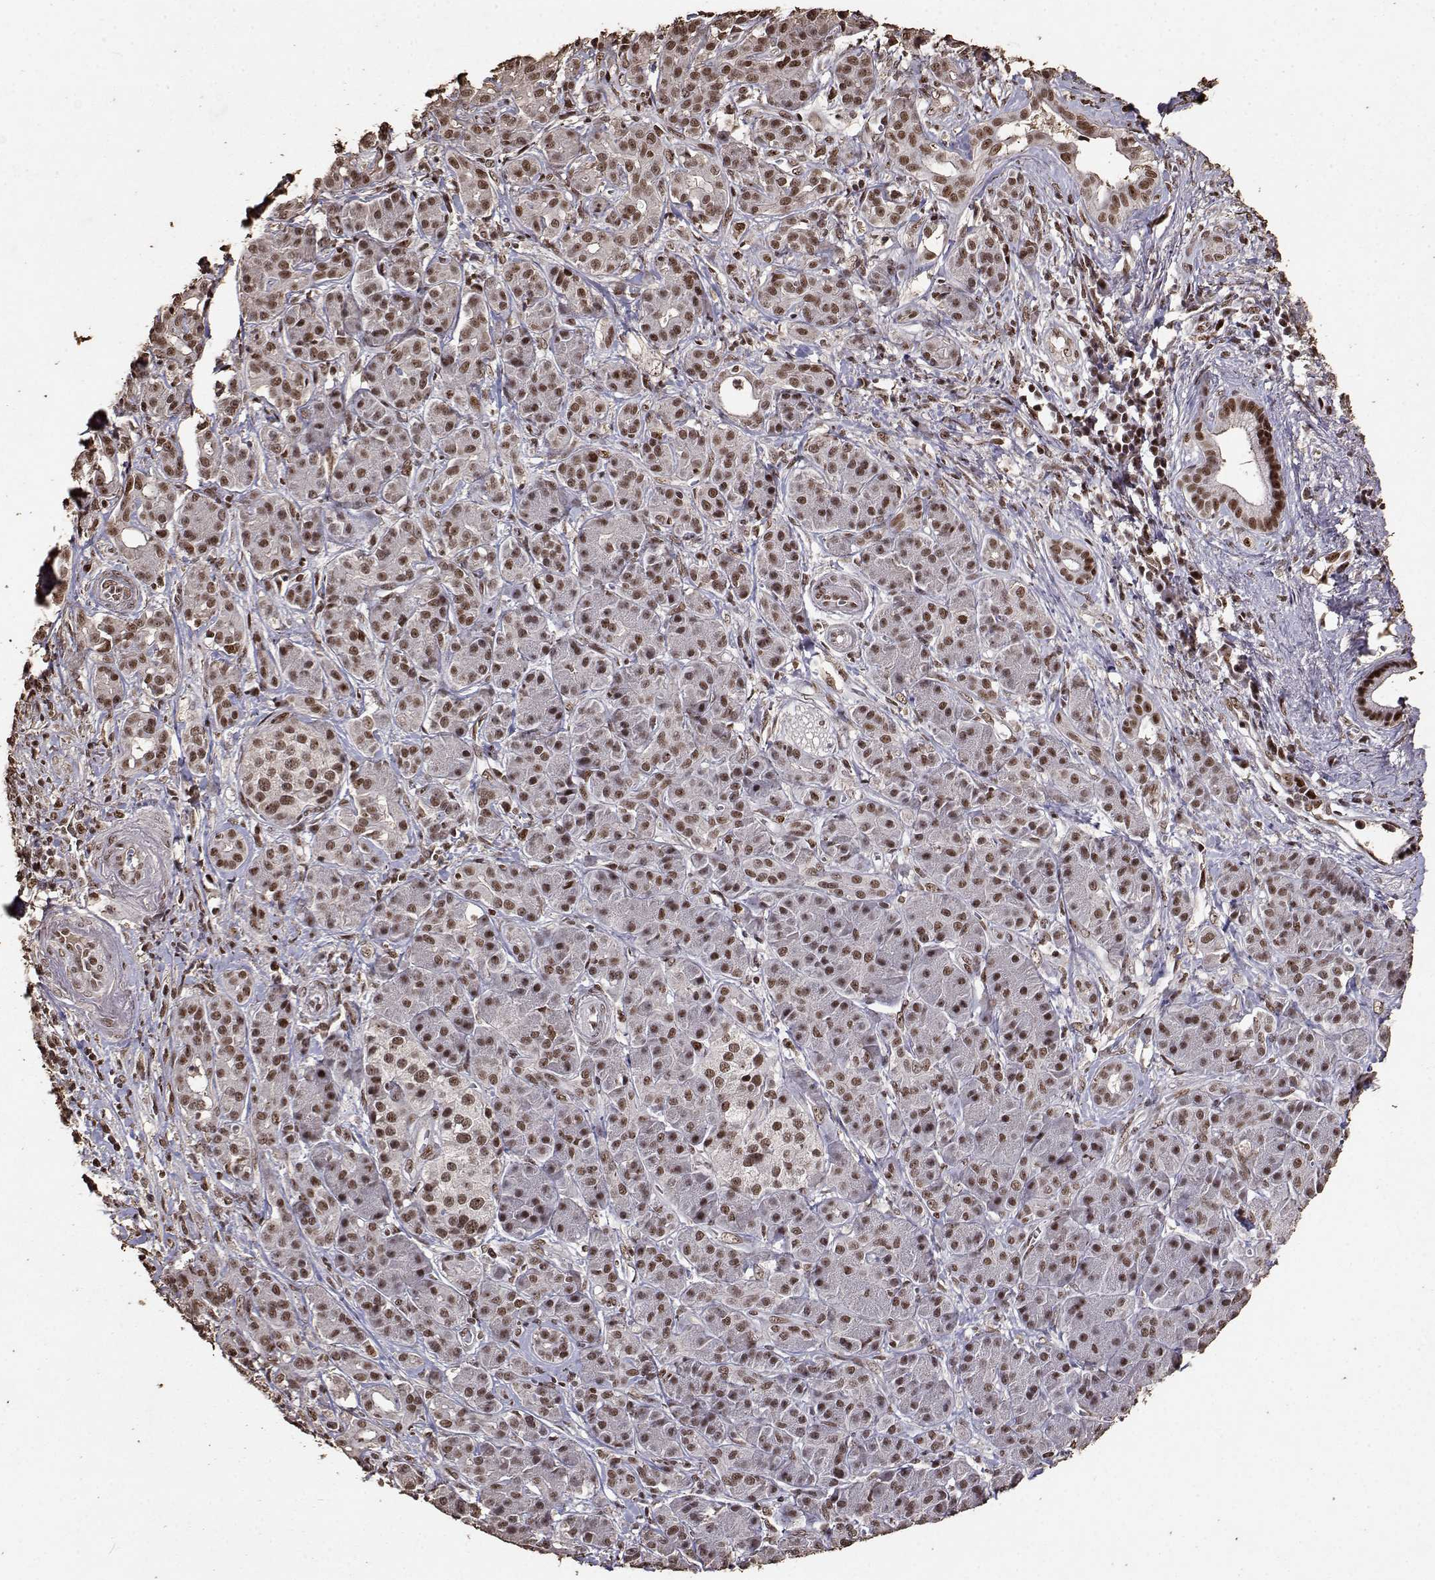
{"staining": {"intensity": "moderate", "quantity": ">75%", "location": "nuclear"}, "tissue": "pancreatic cancer", "cell_type": "Tumor cells", "image_type": "cancer", "snomed": [{"axis": "morphology", "description": "Adenocarcinoma, NOS"}, {"axis": "topography", "description": "Pancreas"}], "caption": "Pancreatic cancer stained for a protein displays moderate nuclear positivity in tumor cells.", "gene": "TOE1", "patient": {"sex": "male", "age": 61}}